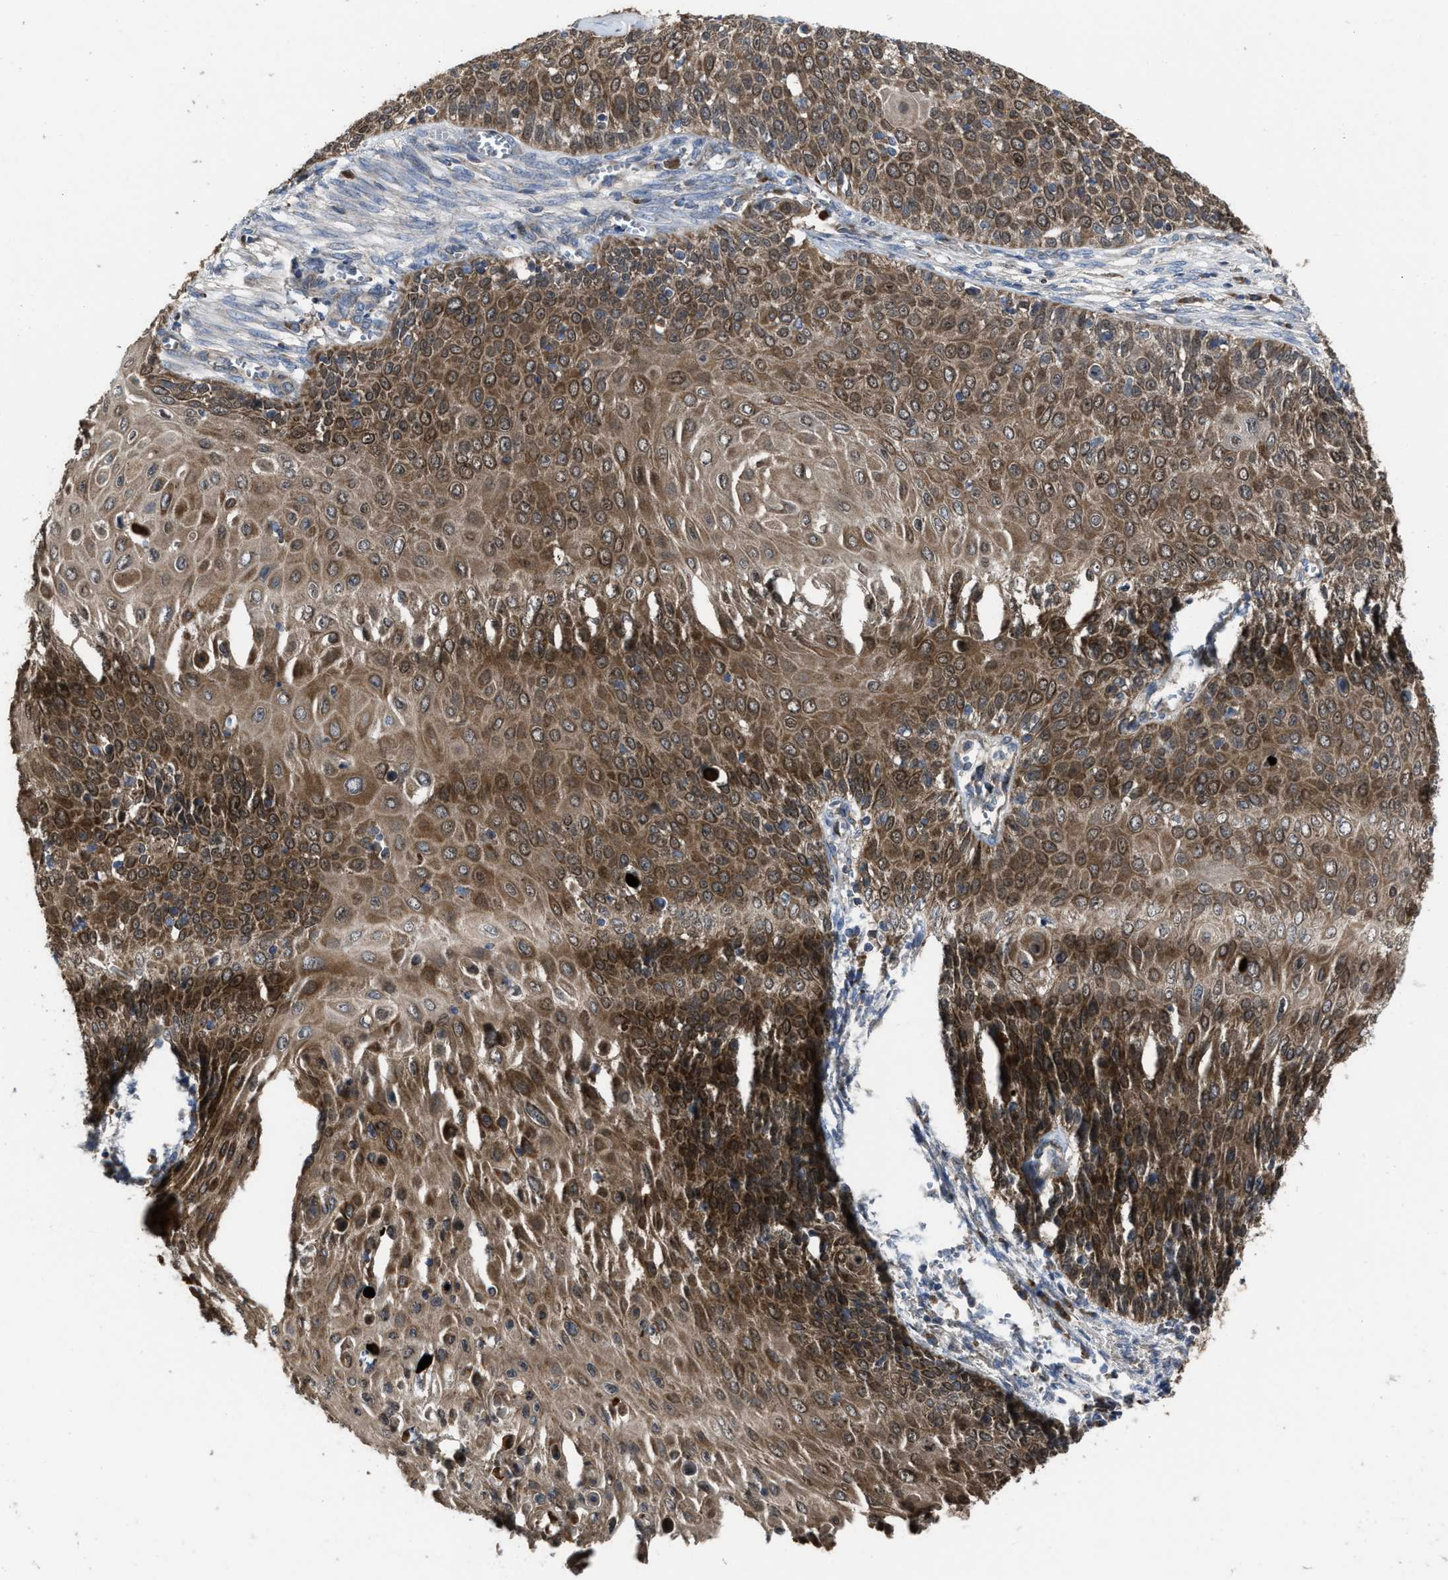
{"staining": {"intensity": "moderate", "quantity": ">75%", "location": "cytoplasmic/membranous"}, "tissue": "cervical cancer", "cell_type": "Tumor cells", "image_type": "cancer", "snomed": [{"axis": "morphology", "description": "Squamous cell carcinoma, NOS"}, {"axis": "topography", "description": "Cervix"}], "caption": "About >75% of tumor cells in squamous cell carcinoma (cervical) reveal moderate cytoplasmic/membranous protein expression as visualized by brown immunohistochemical staining.", "gene": "PASK", "patient": {"sex": "female", "age": 39}}